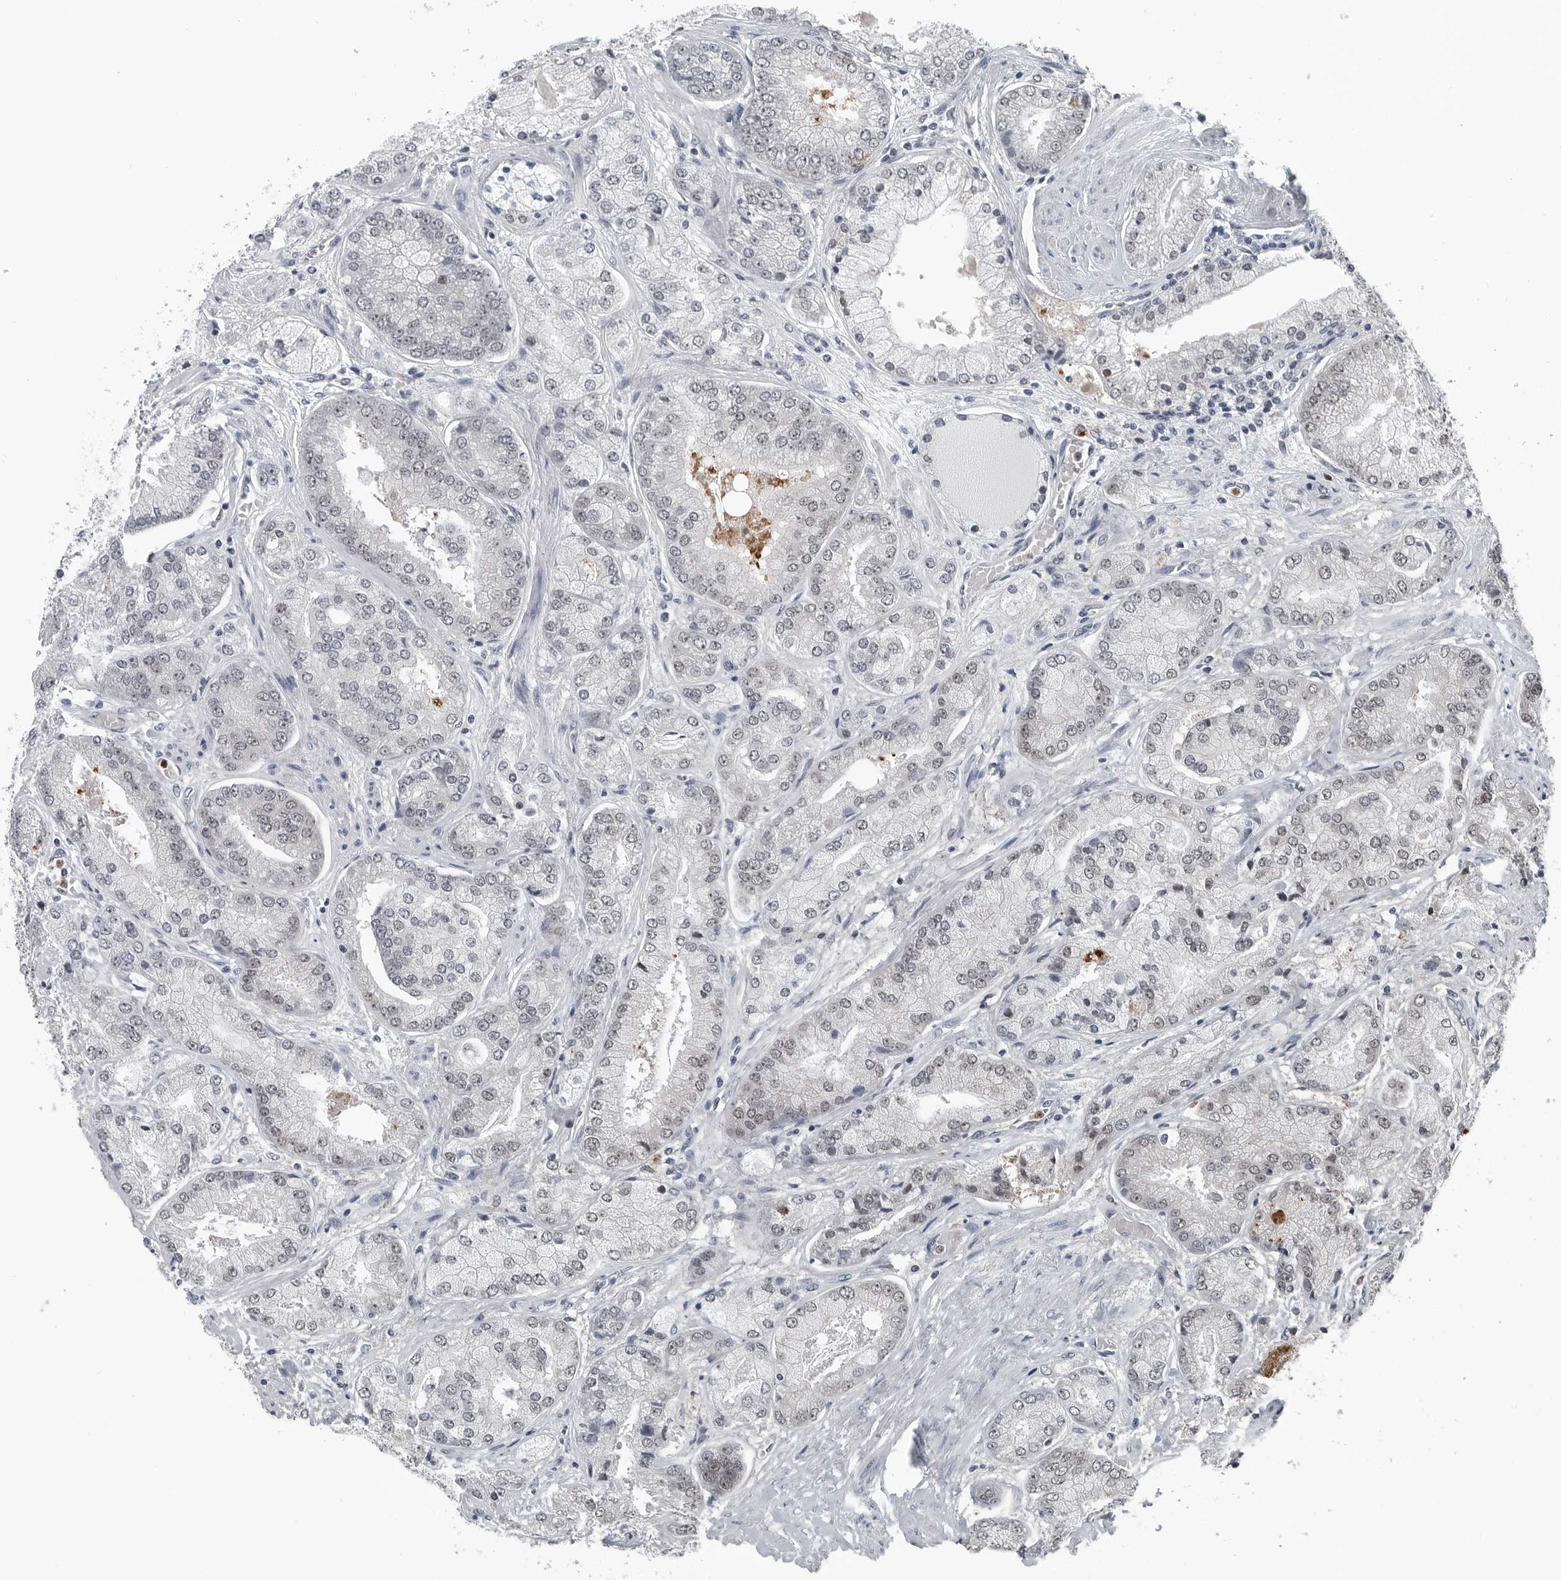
{"staining": {"intensity": "weak", "quantity": "<25%", "location": "nuclear"}, "tissue": "prostate cancer", "cell_type": "Tumor cells", "image_type": "cancer", "snomed": [{"axis": "morphology", "description": "Adenocarcinoma, High grade"}, {"axis": "topography", "description": "Prostate"}], "caption": "Immunohistochemistry histopathology image of prostate cancer (adenocarcinoma (high-grade)) stained for a protein (brown), which reveals no positivity in tumor cells. The staining was performed using DAB (3,3'-diaminobenzidine) to visualize the protein expression in brown, while the nuclei were stained in blue with hematoxylin (Magnification: 20x).", "gene": "AKR1A1", "patient": {"sex": "male", "age": 58}}